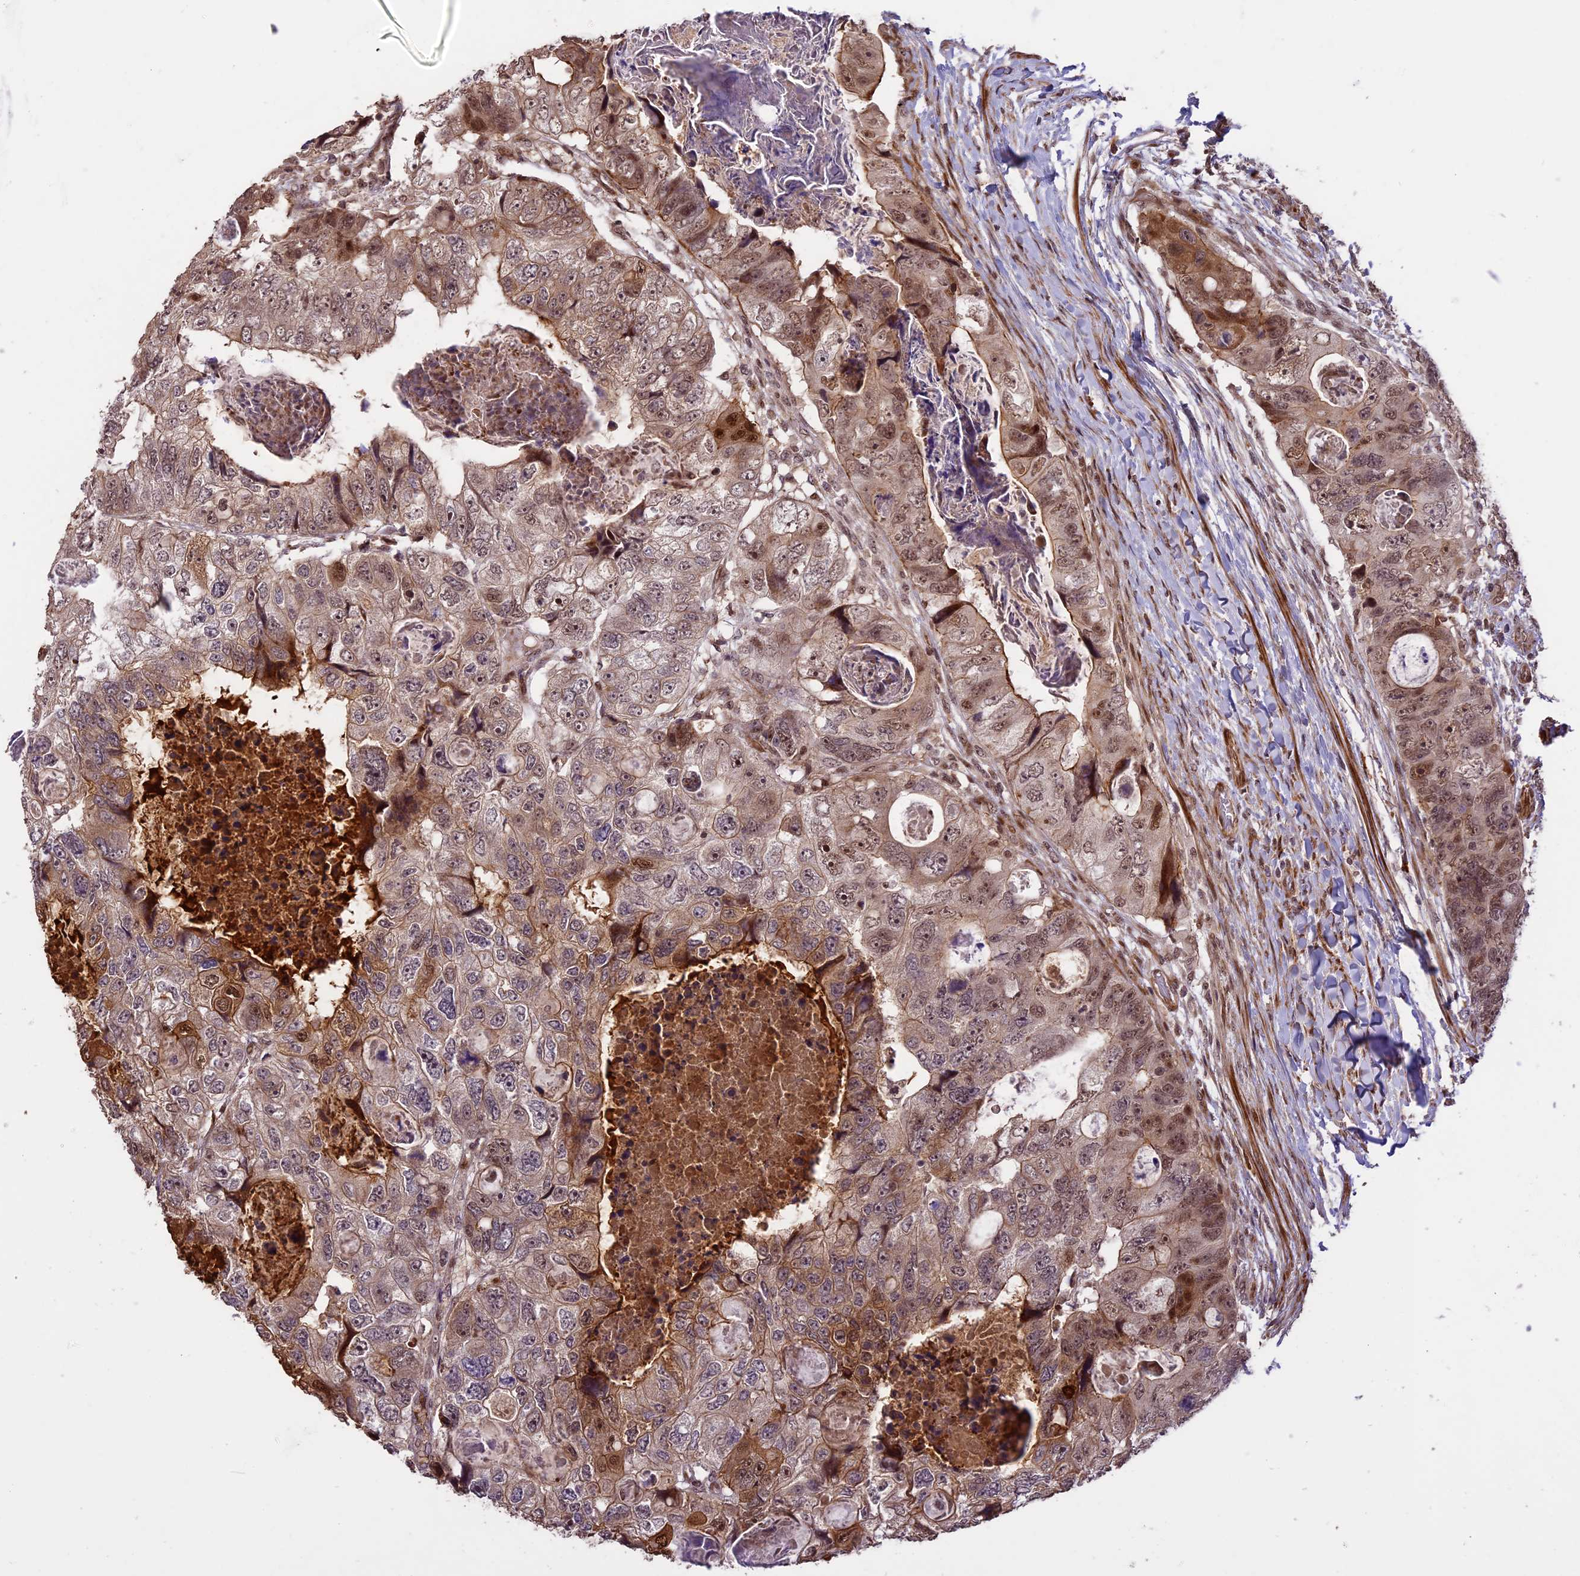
{"staining": {"intensity": "moderate", "quantity": "25%-75%", "location": "cytoplasmic/membranous,nuclear"}, "tissue": "colorectal cancer", "cell_type": "Tumor cells", "image_type": "cancer", "snomed": [{"axis": "morphology", "description": "Adenocarcinoma, NOS"}, {"axis": "topography", "description": "Rectum"}], "caption": "Immunohistochemistry (IHC) of human colorectal cancer (adenocarcinoma) exhibits medium levels of moderate cytoplasmic/membranous and nuclear staining in about 25%-75% of tumor cells.", "gene": "ENHO", "patient": {"sex": "male", "age": 59}}